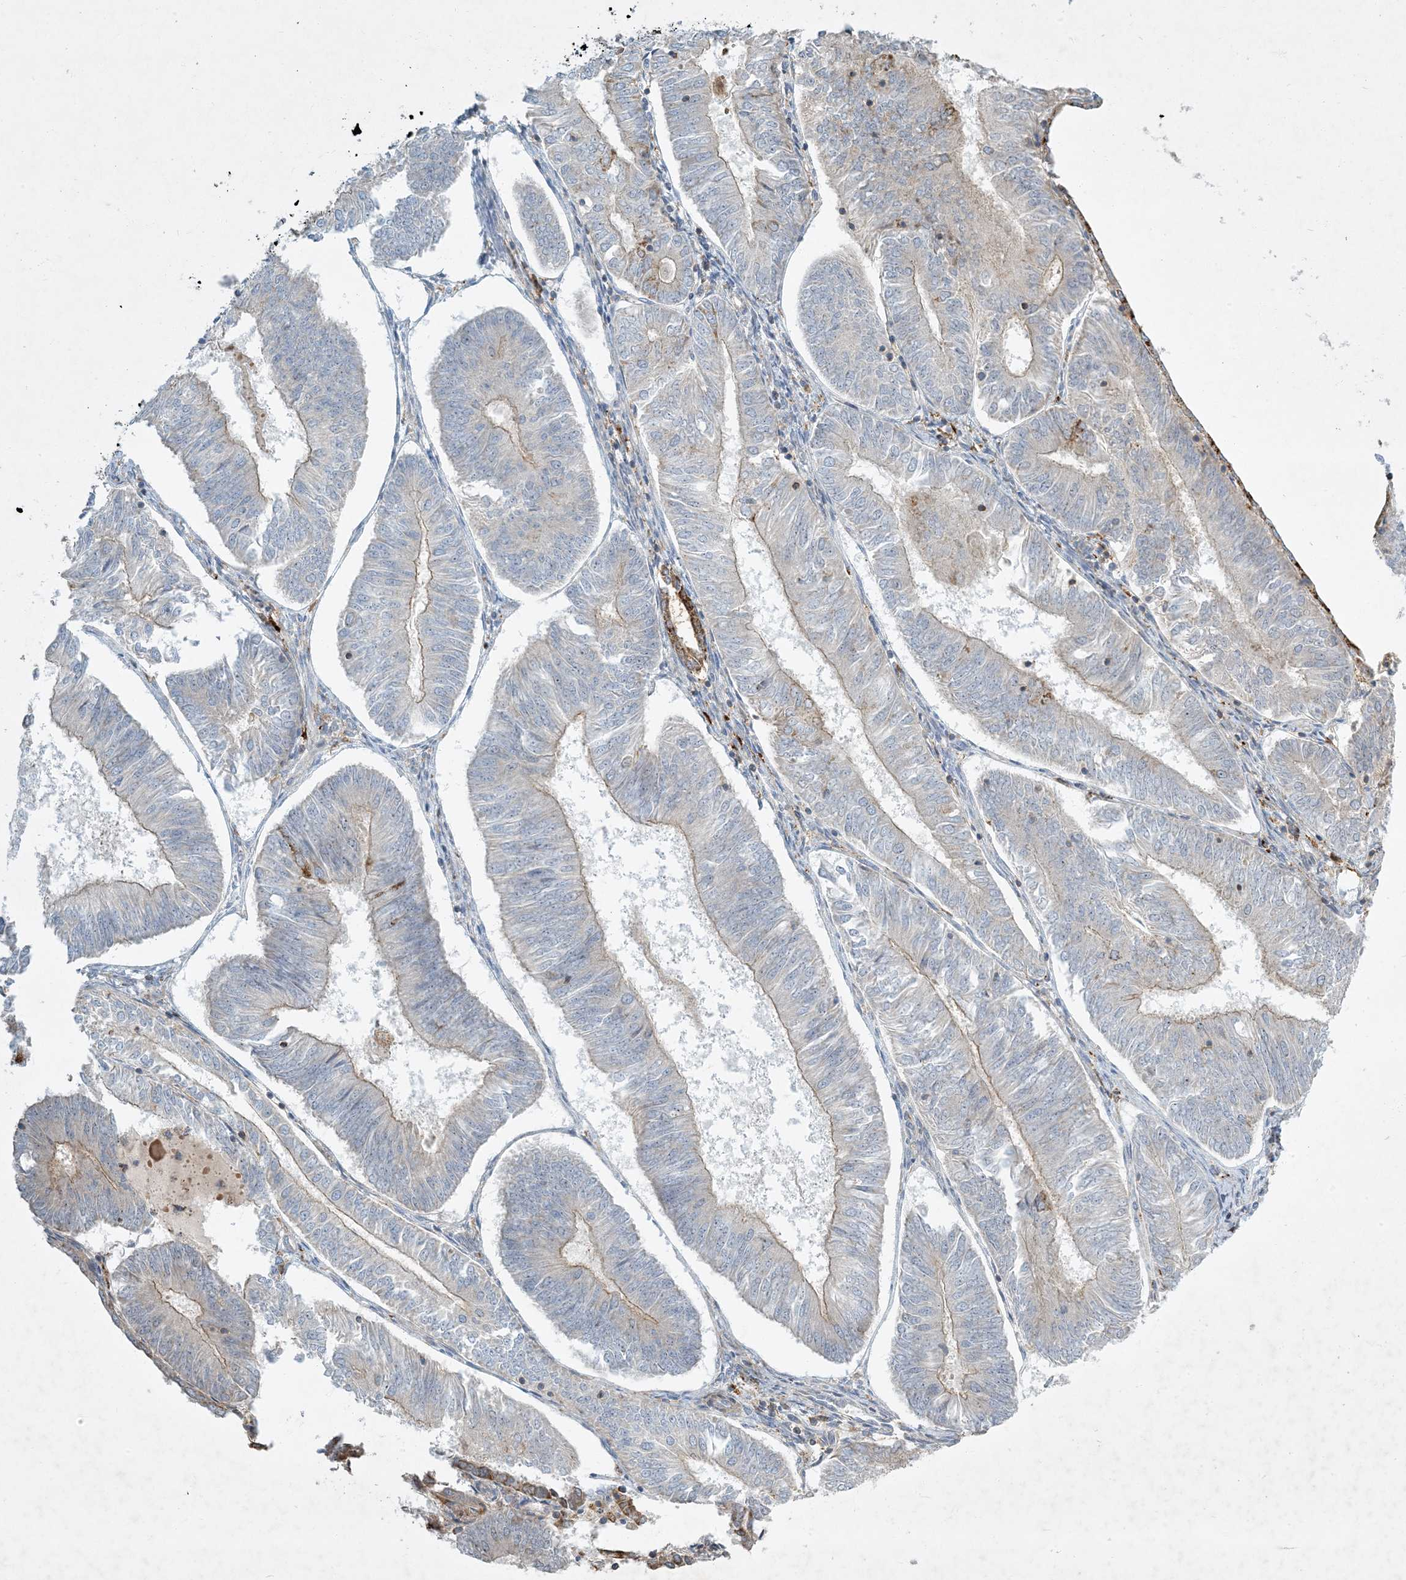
{"staining": {"intensity": "moderate", "quantity": "<25%", "location": "cytoplasmic/membranous"}, "tissue": "endometrial cancer", "cell_type": "Tumor cells", "image_type": "cancer", "snomed": [{"axis": "morphology", "description": "Adenocarcinoma, NOS"}, {"axis": "topography", "description": "Endometrium"}], "caption": "Endometrial cancer stained with immunohistochemistry (IHC) shows moderate cytoplasmic/membranous staining in about <25% of tumor cells.", "gene": "LTN1", "patient": {"sex": "female", "age": 58}}